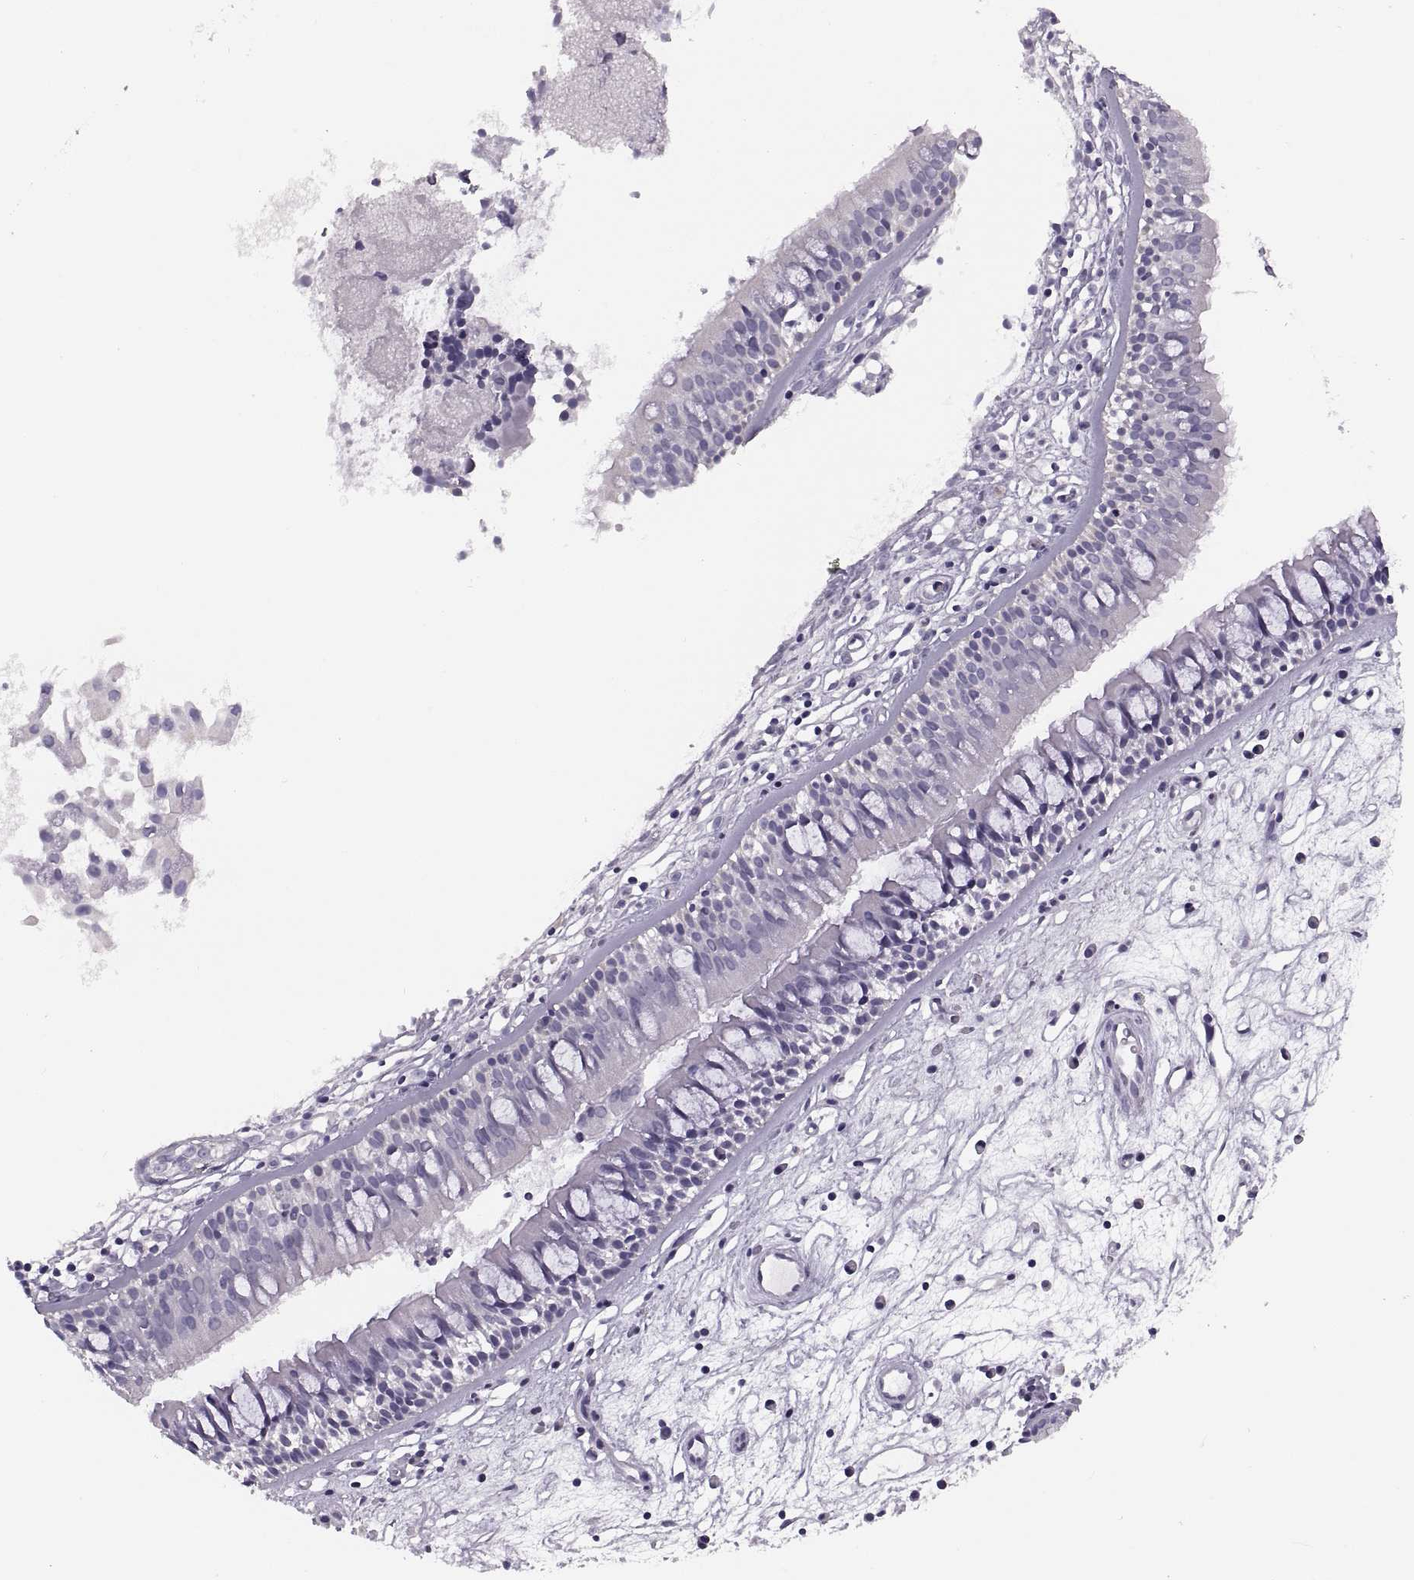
{"staining": {"intensity": "negative", "quantity": "none", "location": "none"}, "tissue": "nasopharynx", "cell_type": "Respiratory epithelial cells", "image_type": "normal", "snomed": [{"axis": "morphology", "description": "Normal tissue, NOS"}, {"axis": "topography", "description": "Nasopharynx"}], "caption": "Immunohistochemistry histopathology image of normal nasopharynx: nasopharynx stained with DAB (3,3'-diaminobenzidine) shows no significant protein staining in respiratory epithelial cells.", "gene": "ADH6", "patient": {"sex": "female", "age": 68}}